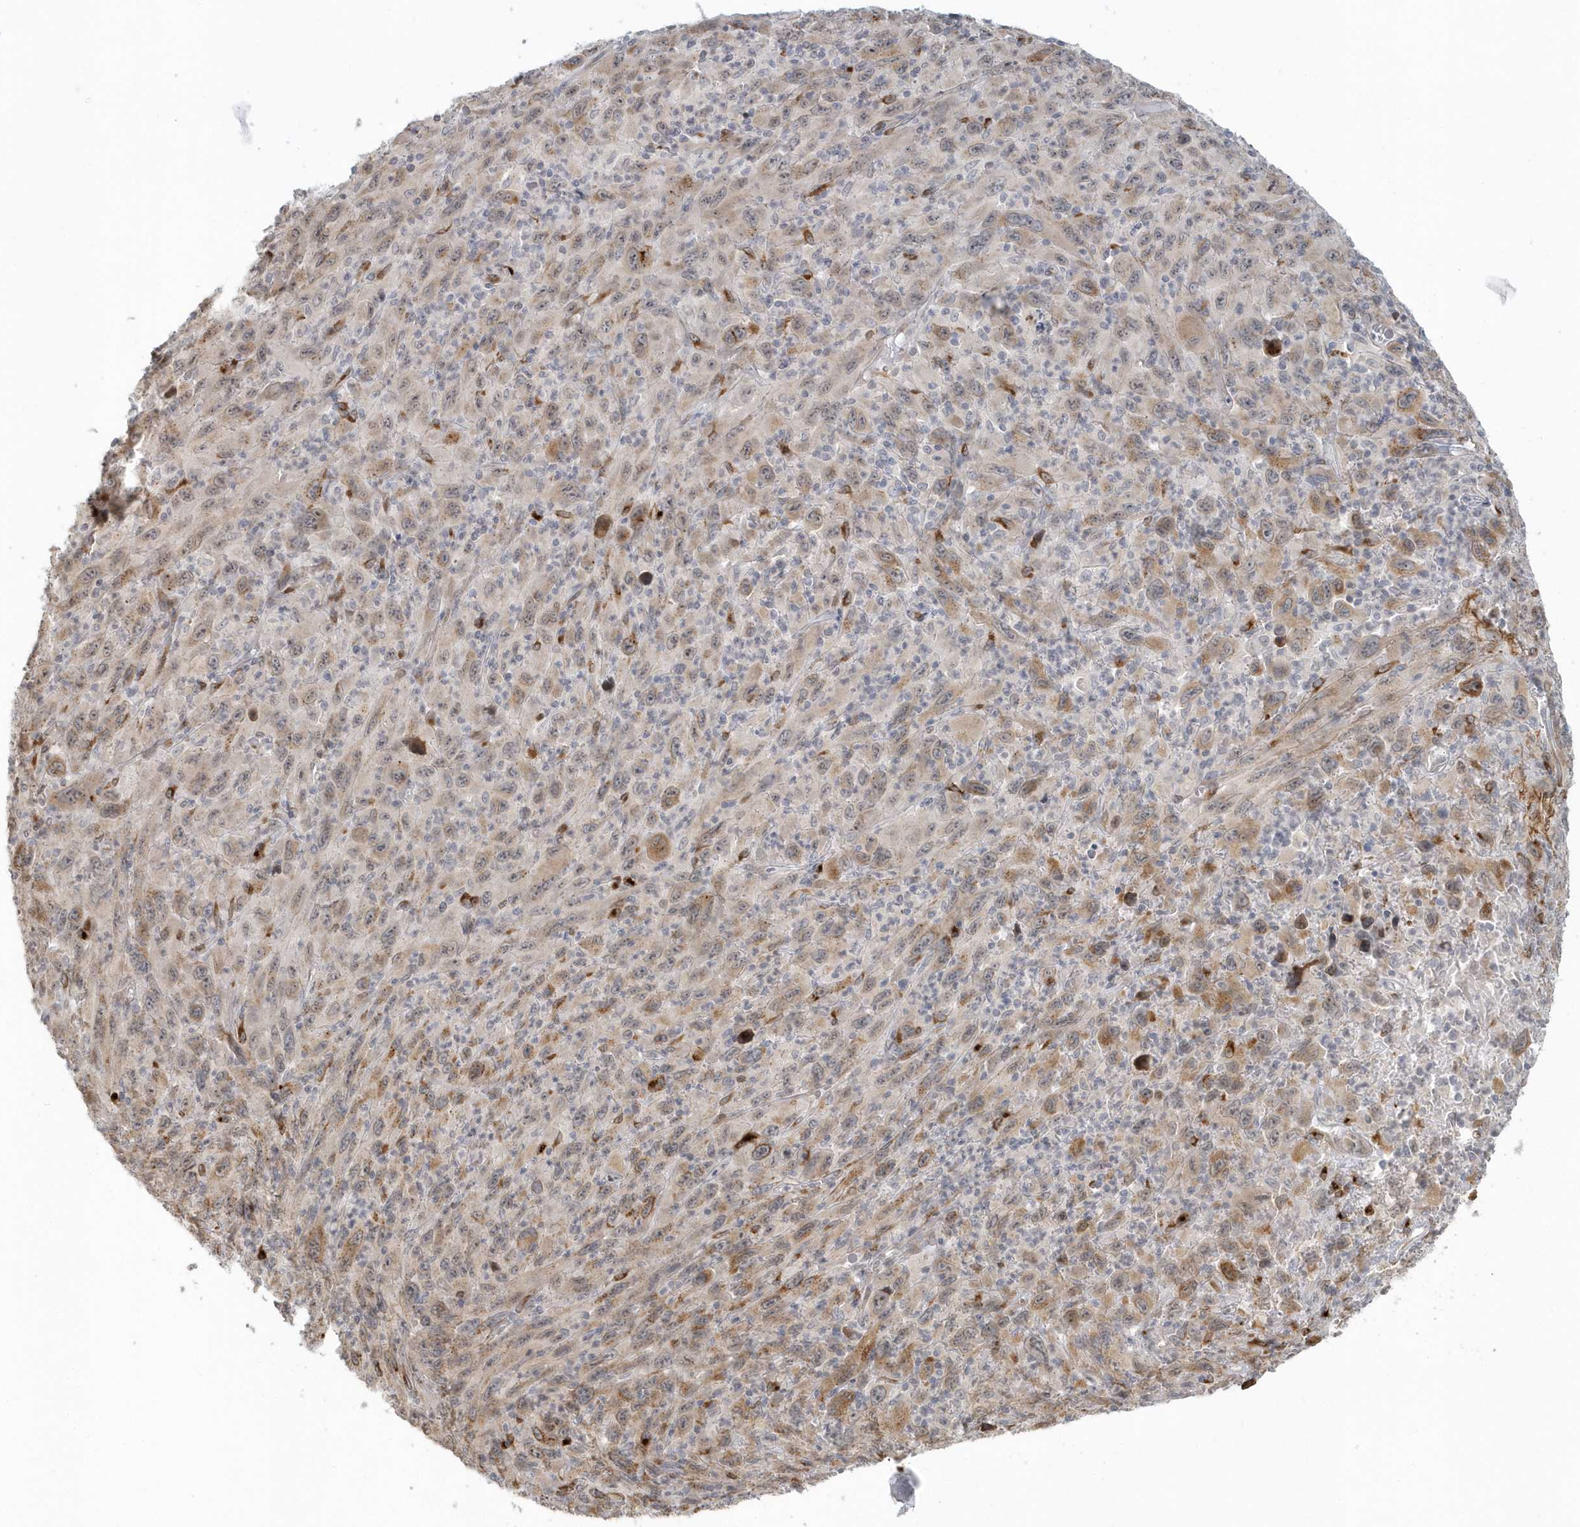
{"staining": {"intensity": "moderate", "quantity": "25%-75%", "location": "cytoplasmic/membranous"}, "tissue": "melanoma", "cell_type": "Tumor cells", "image_type": "cancer", "snomed": [{"axis": "morphology", "description": "Malignant melanoma, Metastatic site"}, {"axis": "topography", "description": "Skin"}], "caption": "Moderate cytoplasmic/membranous positivity for a protein is seen in about 25%-75% of tumor cells of malignant melanoma (metastatic site) using immunohistochemistry (IHC).", "gene": "DHFR", "patient": {"sex": "female", "age": 56}}